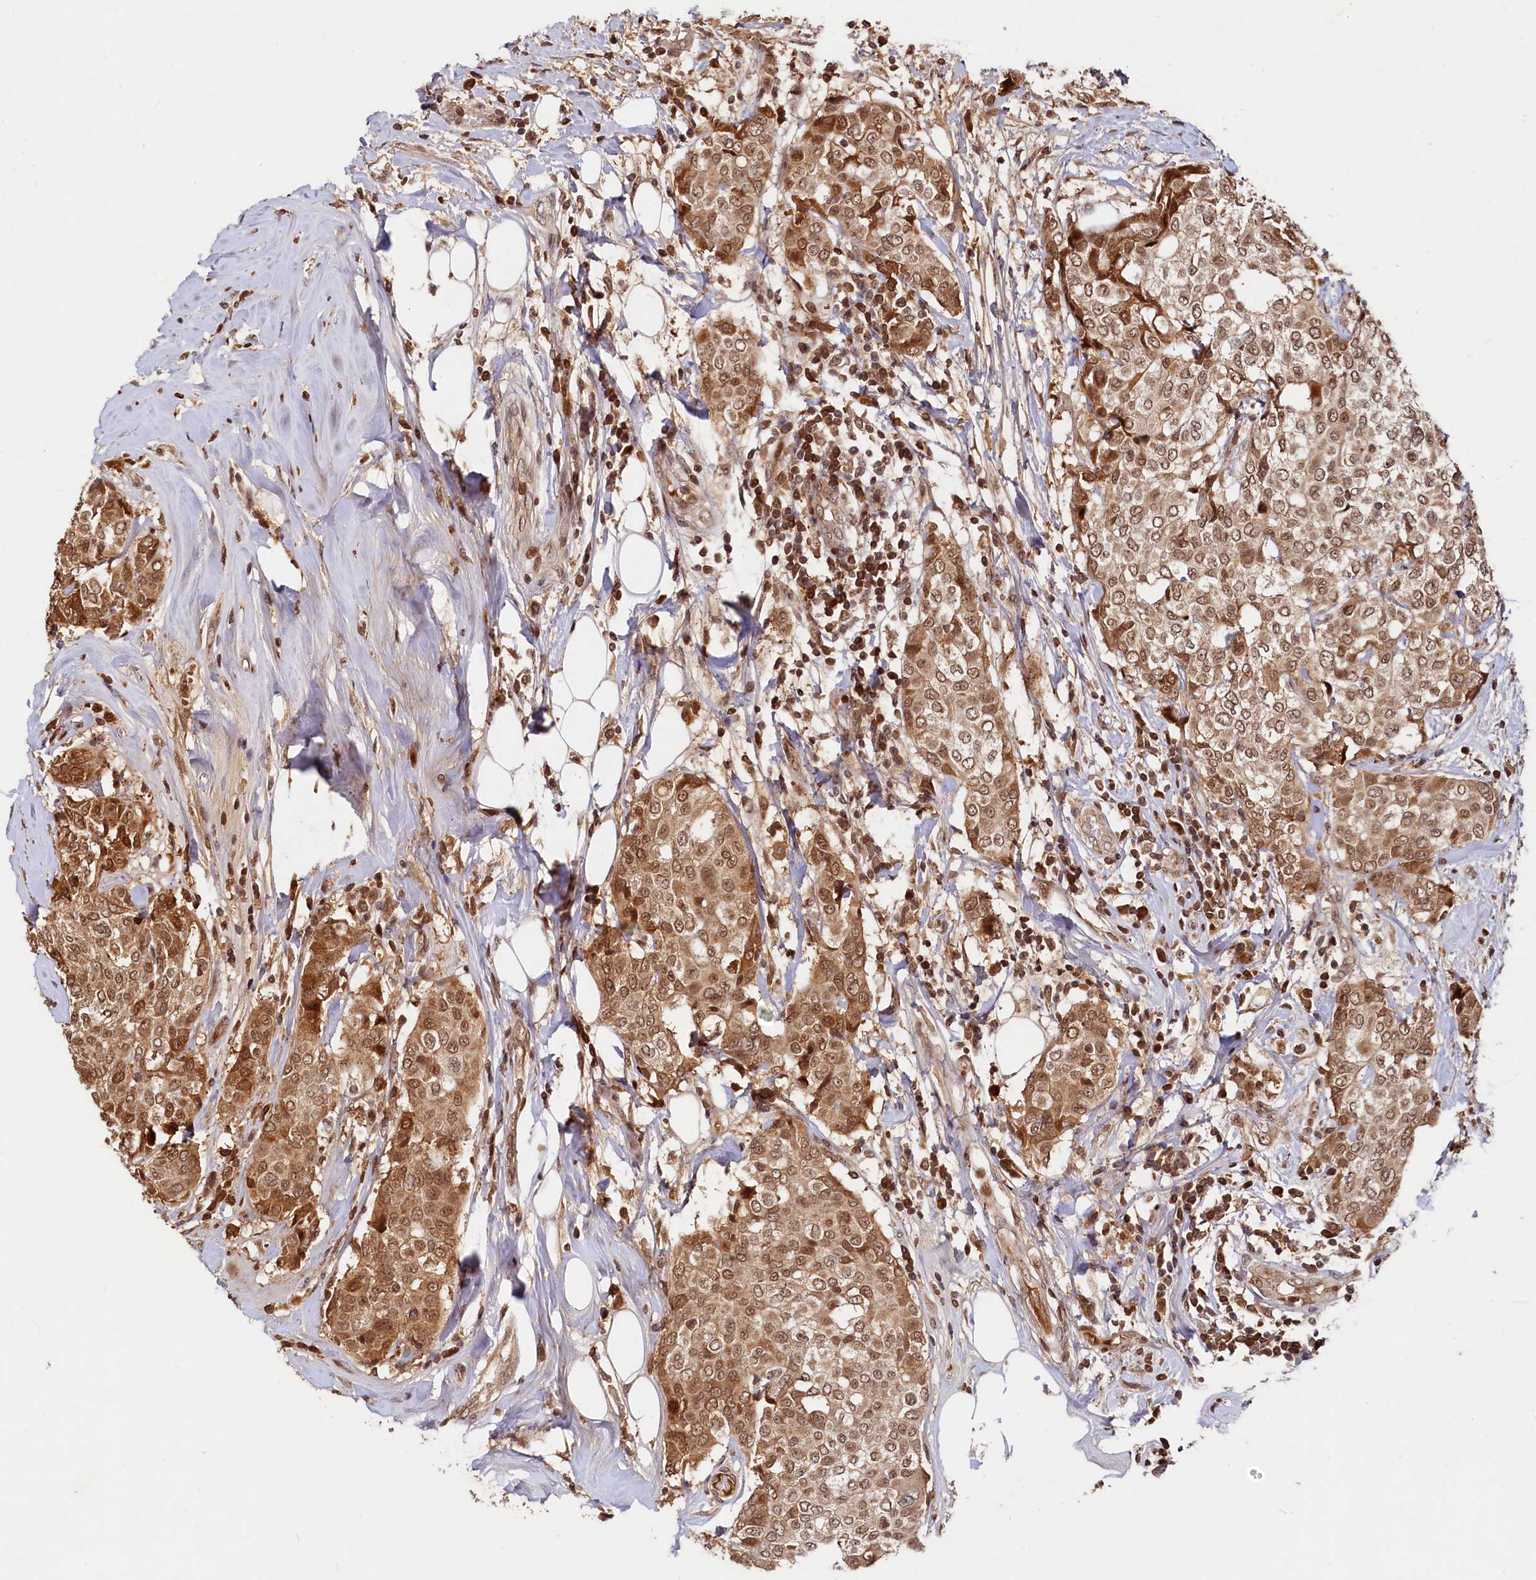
{"staining": {"intensity": "moderate", "quantity": ">75%", "location": "cytoplasmic/membranous,nuclear"}, "tissue": "breast cancer", "cell_type": "Tumor cells", "image_type": "cancer", "snomed": [{"axis": "morphology", "description": "Lobular carcinoma"}, {"axis": "topography", "description": "Breast"}], "caption": "Breast cancer stained for a protein (brown) exhibits moderate cytoplasmic/membranous and nuclear positive expression in approximately >75% of tumor cells.", "gene": "TRAPPC4", "patient": {"sex": "female", "age": 51}}